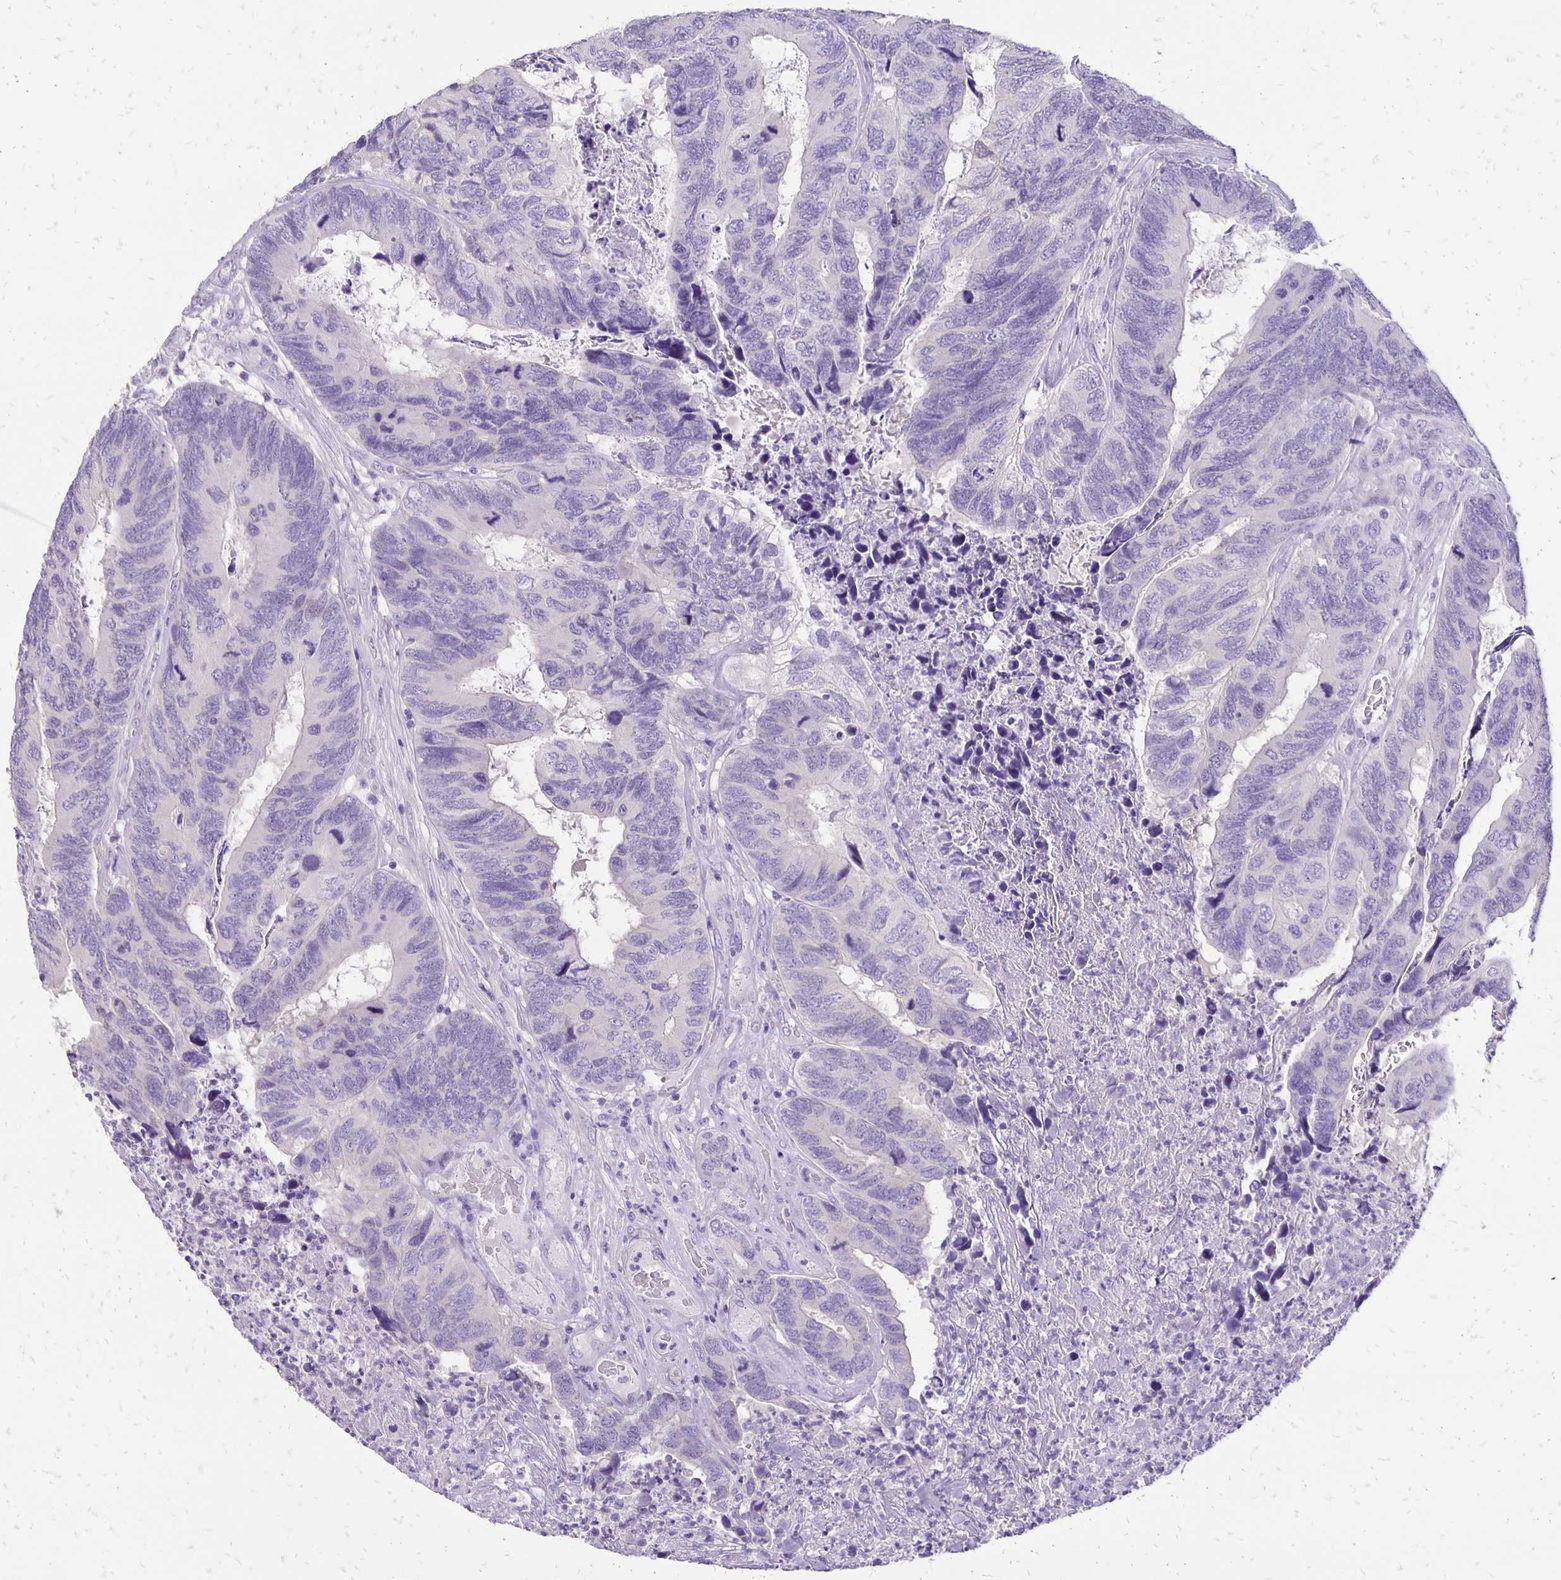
{"staining": {"intensity": "negative", "quantity": "none", "location": "none"}, "tissue": "colorectal cancer", "cell_type": "Tumor cells", "image_type": "cancer", "snomed": [{"axis": "morphology", "description": "Adenocarcinoma, NOS"}, {"axis": "topography", "description": "Colon"}], "caption": "The IHC histopathology image has no significant positivity in tumor cells of adenocarcinoma (colorectal) tissue.", "gene": "ANKRD45", "patient": {"sex": "female", "age": 67}}